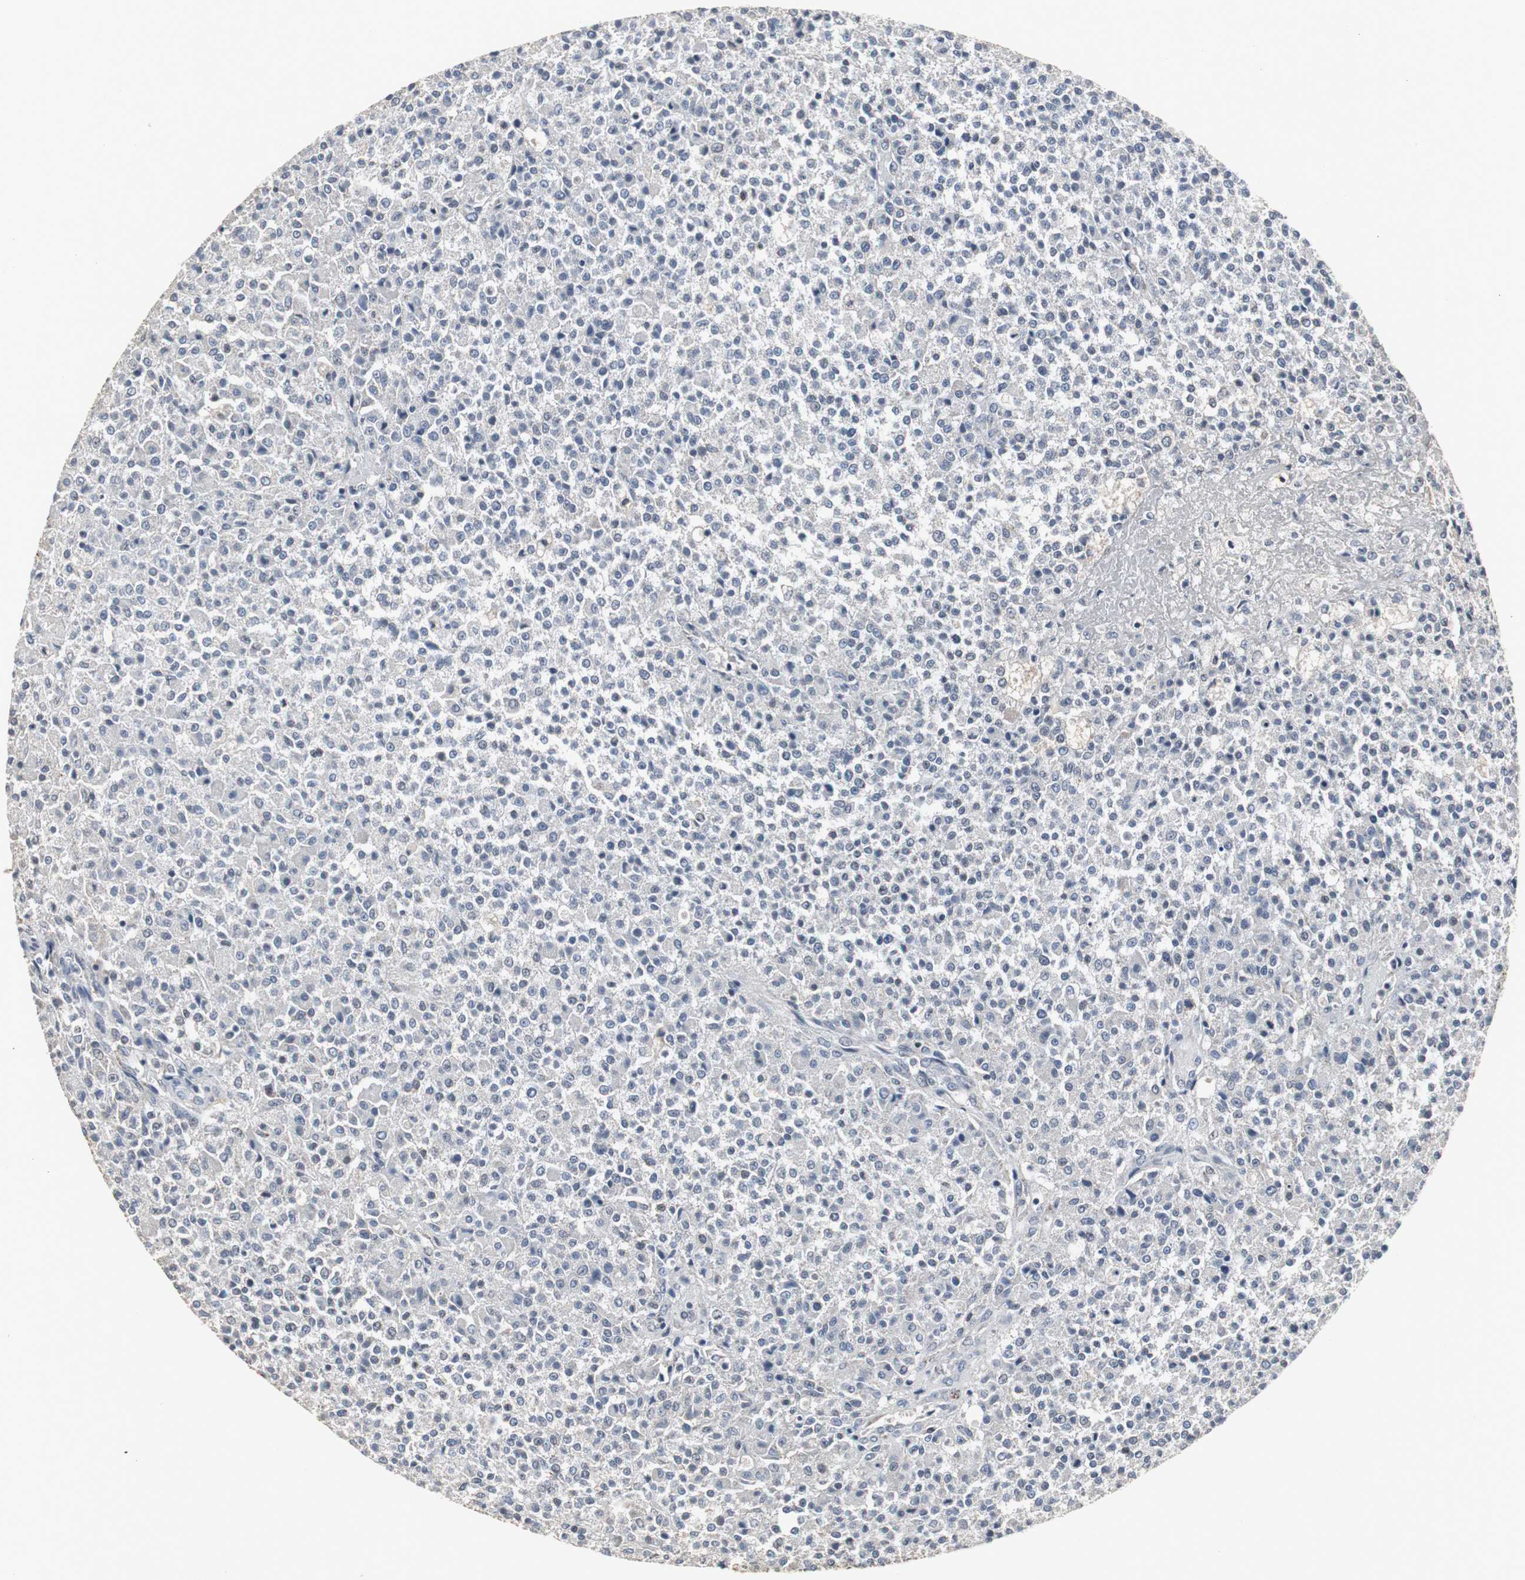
{"staining": {"intensity": "negative", "quantity": "none", "location": "none"}, "tissue": "testis cancer", "cell_type": "Tumor cells", "image_type": "cancer", "snomed": [{"axis": "morphology", "description": "Seminoma, NOS"}, {"axis": "topography", "description": "Testis"}], "caption": "Immunohistochemistry of seminoma (testis) demonstrates no expression in tumor cells.", "gene": "ACAA1", "patient": {"sex": "male", "age": 59}}